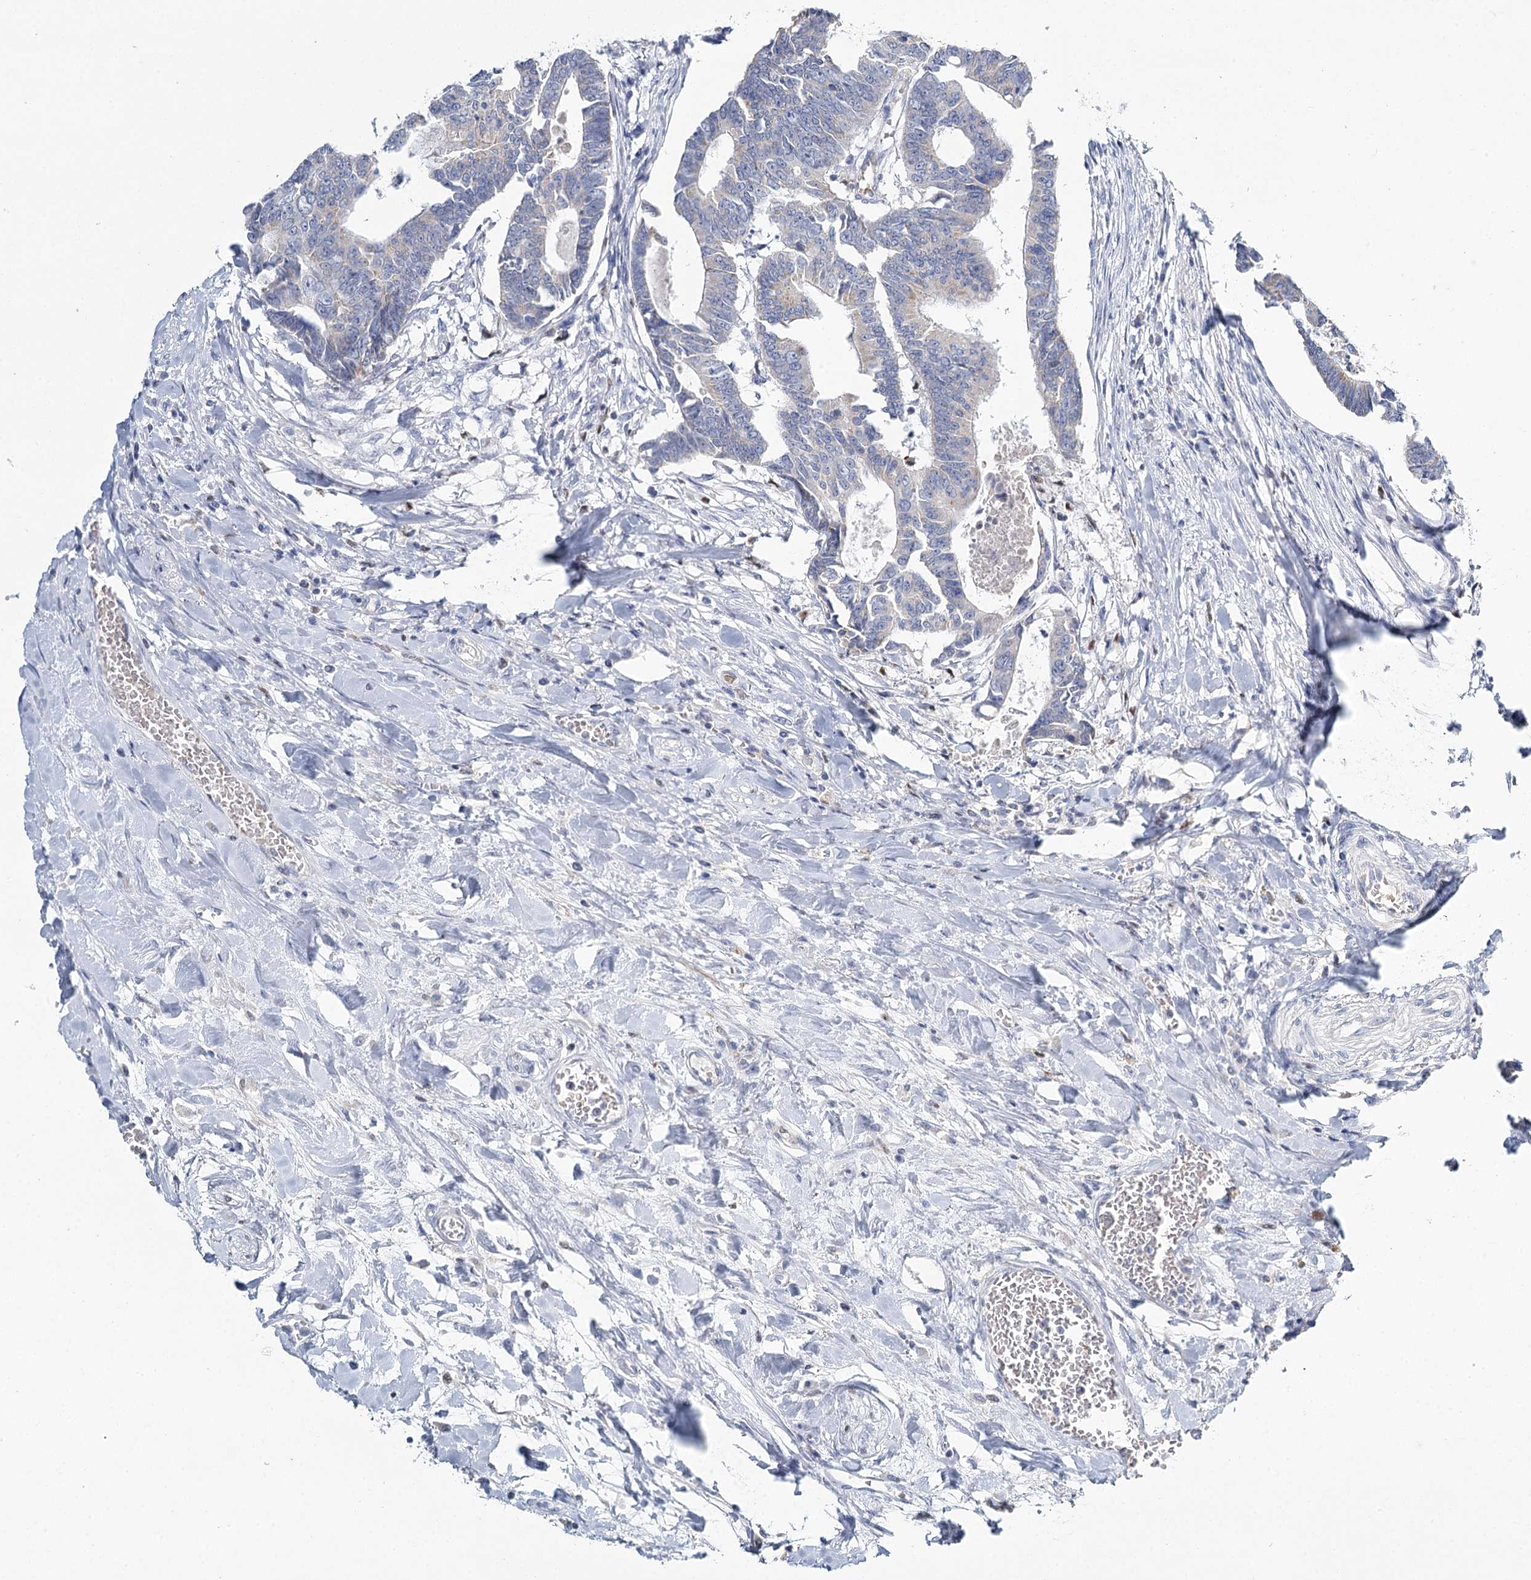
{"staining": {"intensity": "negative", "quantity": "none", "location": "none"}, "tissue": "colorectal cancer", "cell_type": "Tumor cells", "image_type": "cancer", "snomed": [{"axis": "morphology", "description": "Adenocarcinoma, NOS"}, {"axis": "topography", "description": "Rectum"}], "caption": "A high-resolution micrograph shows immunohistochemistry staining of colorectal cancer, which reveals no significant staining in tumor cells.", "gene": "IGSF3", "patient": {"sex": "female", "age": 65}}